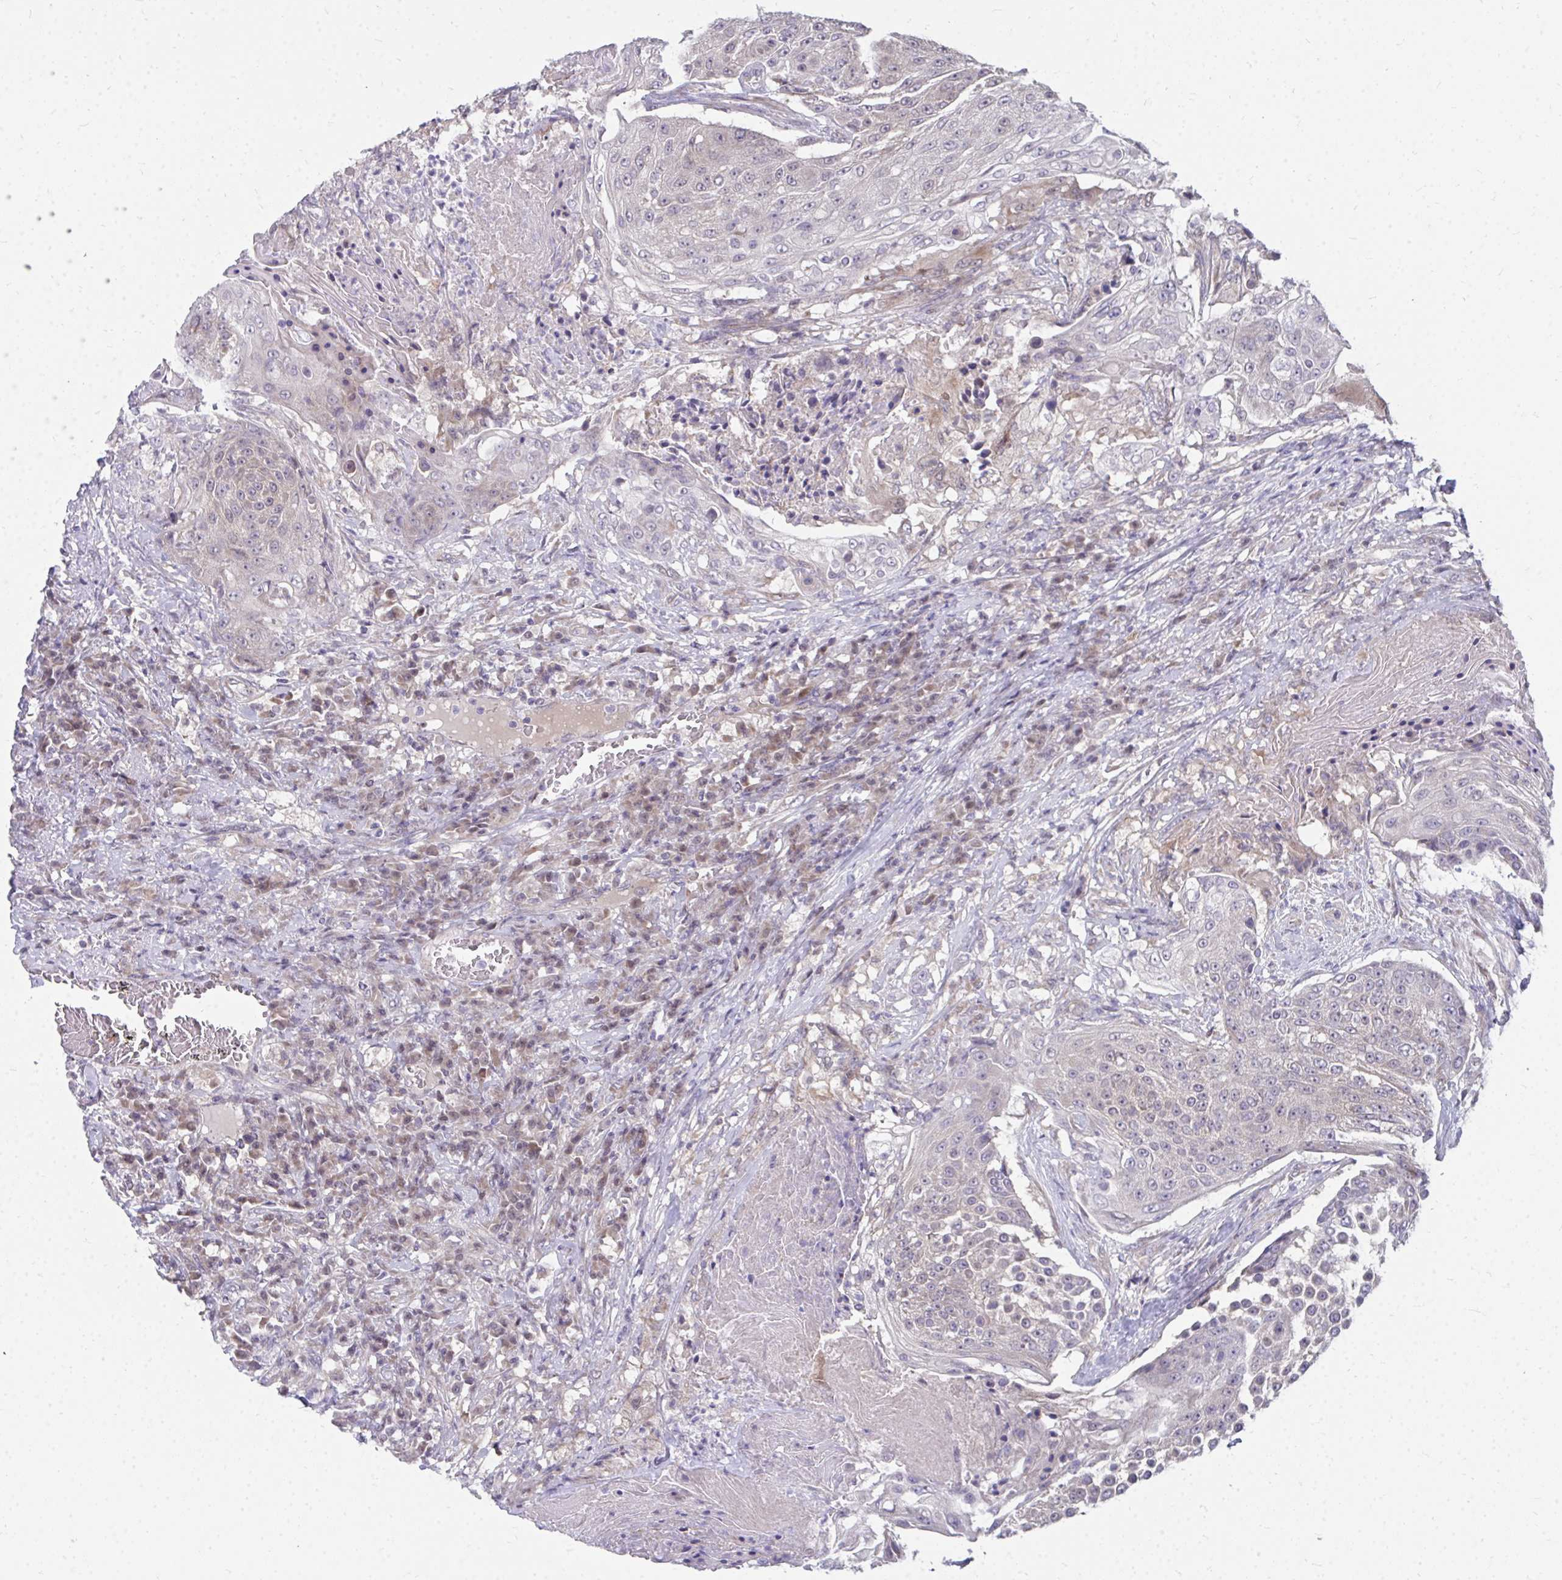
{"staining": {"intensity": "negative", "quantity": "none", "location": "none"}, "tissue": "urothelial cancer", "cell_type": "Tumor cells", "image_type": "cancer", "snomed": [{"axis": "morphology", "description": "Urothelial carcinoma, High grade"}, {"axis": "topography", "description": "Urinary bladder"}], "caption": "There is no significant positivity in tumor cells of urothelial cancer.", "gene": "MROH8", "patient": {"sex": "female", "age": 63}}